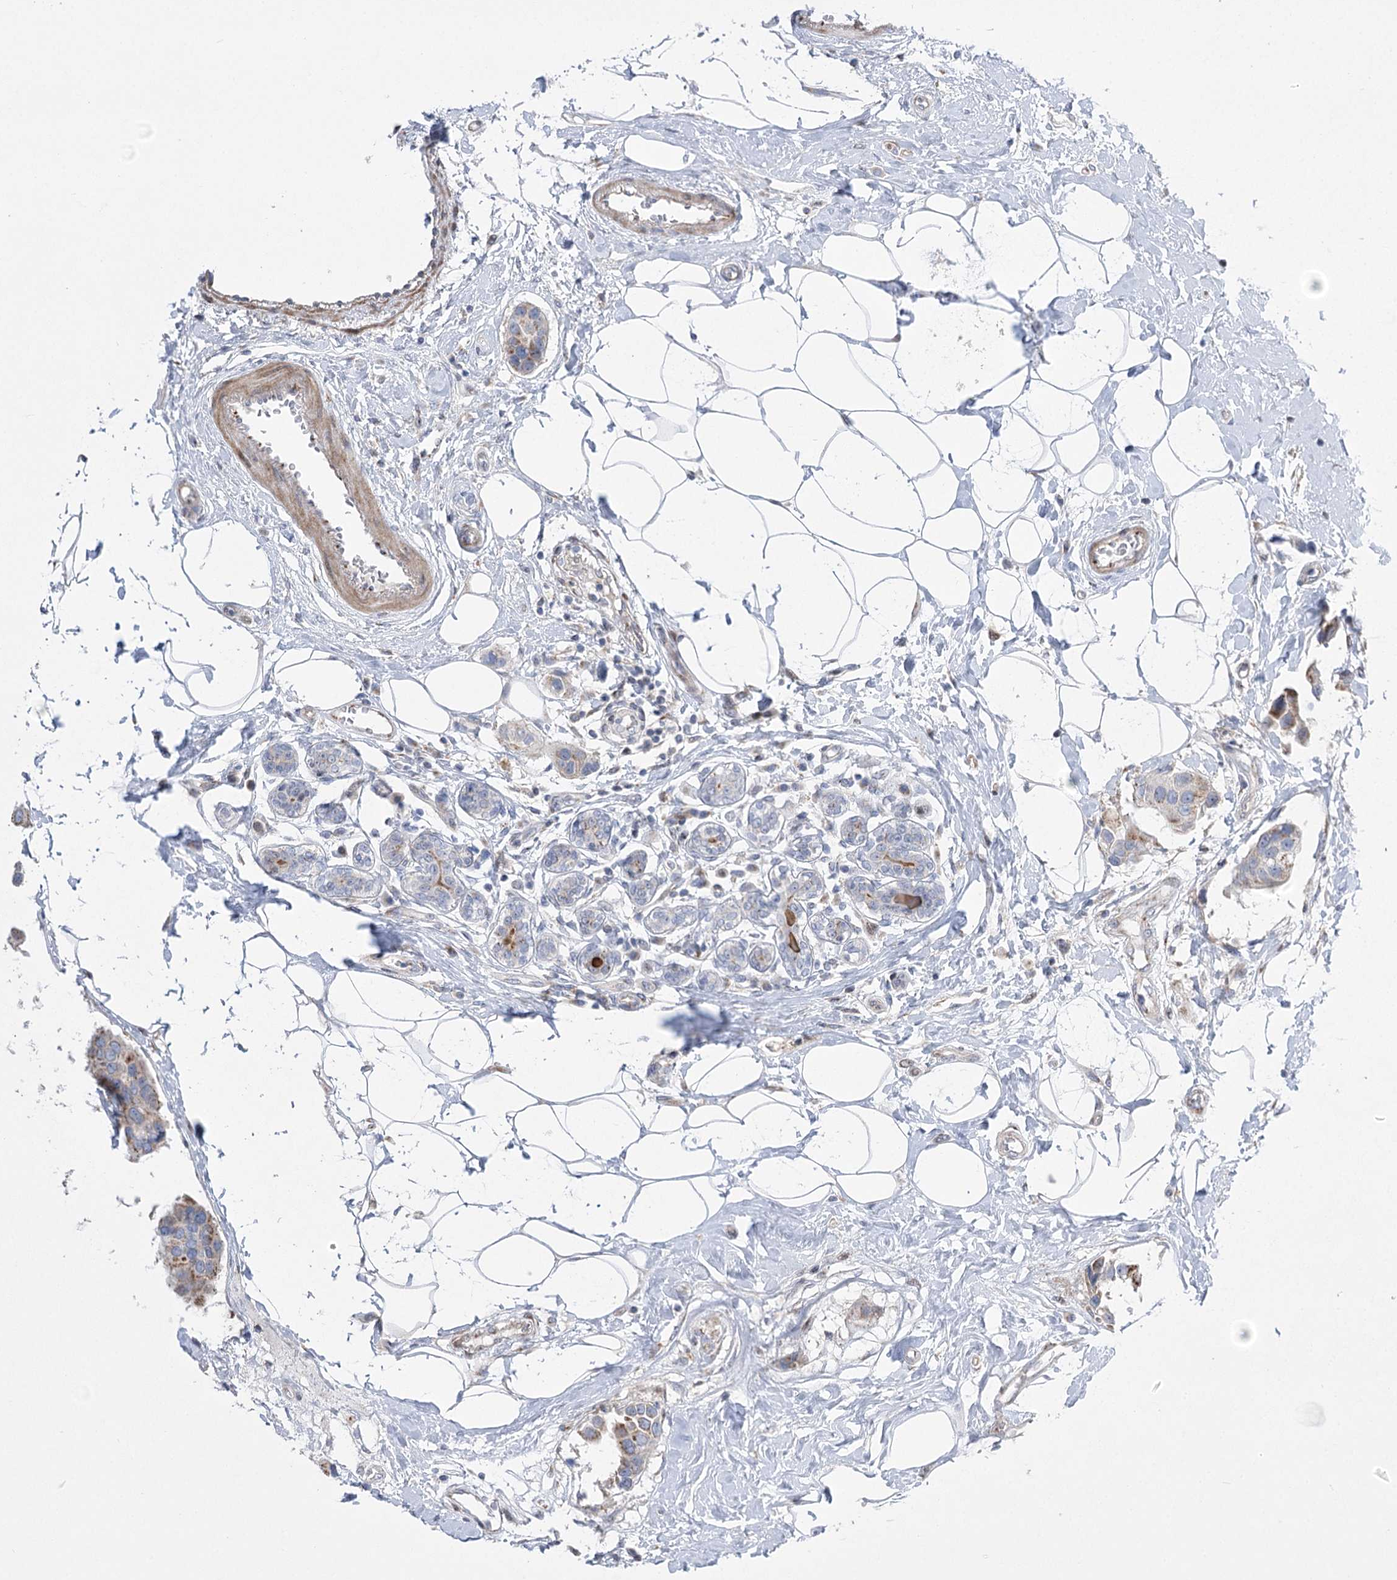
{"staining": {"intensity": "moderate", "quantity": "25%-75%", "location": "cytoplasmic/membranous"}, "tissue": "breast cancer", "cell_type": "Tumor cells", "image_type": "cancer", "snomed": [{"axis": "morphology", "description": "Normal tissue, NOS"}, {"axis": "morphology", "description": "Duct carcinoma"}, {"axis": "topography", "description": "Breast"}], "caption": "The micrograph reveals a brown stain indicating the presence of a protein in the cytoplasmic/membranous of tumor cells in intraductal carcinoma (breast).", "gene": "NME7", "patient": {"sex": "female", "age": 39}}